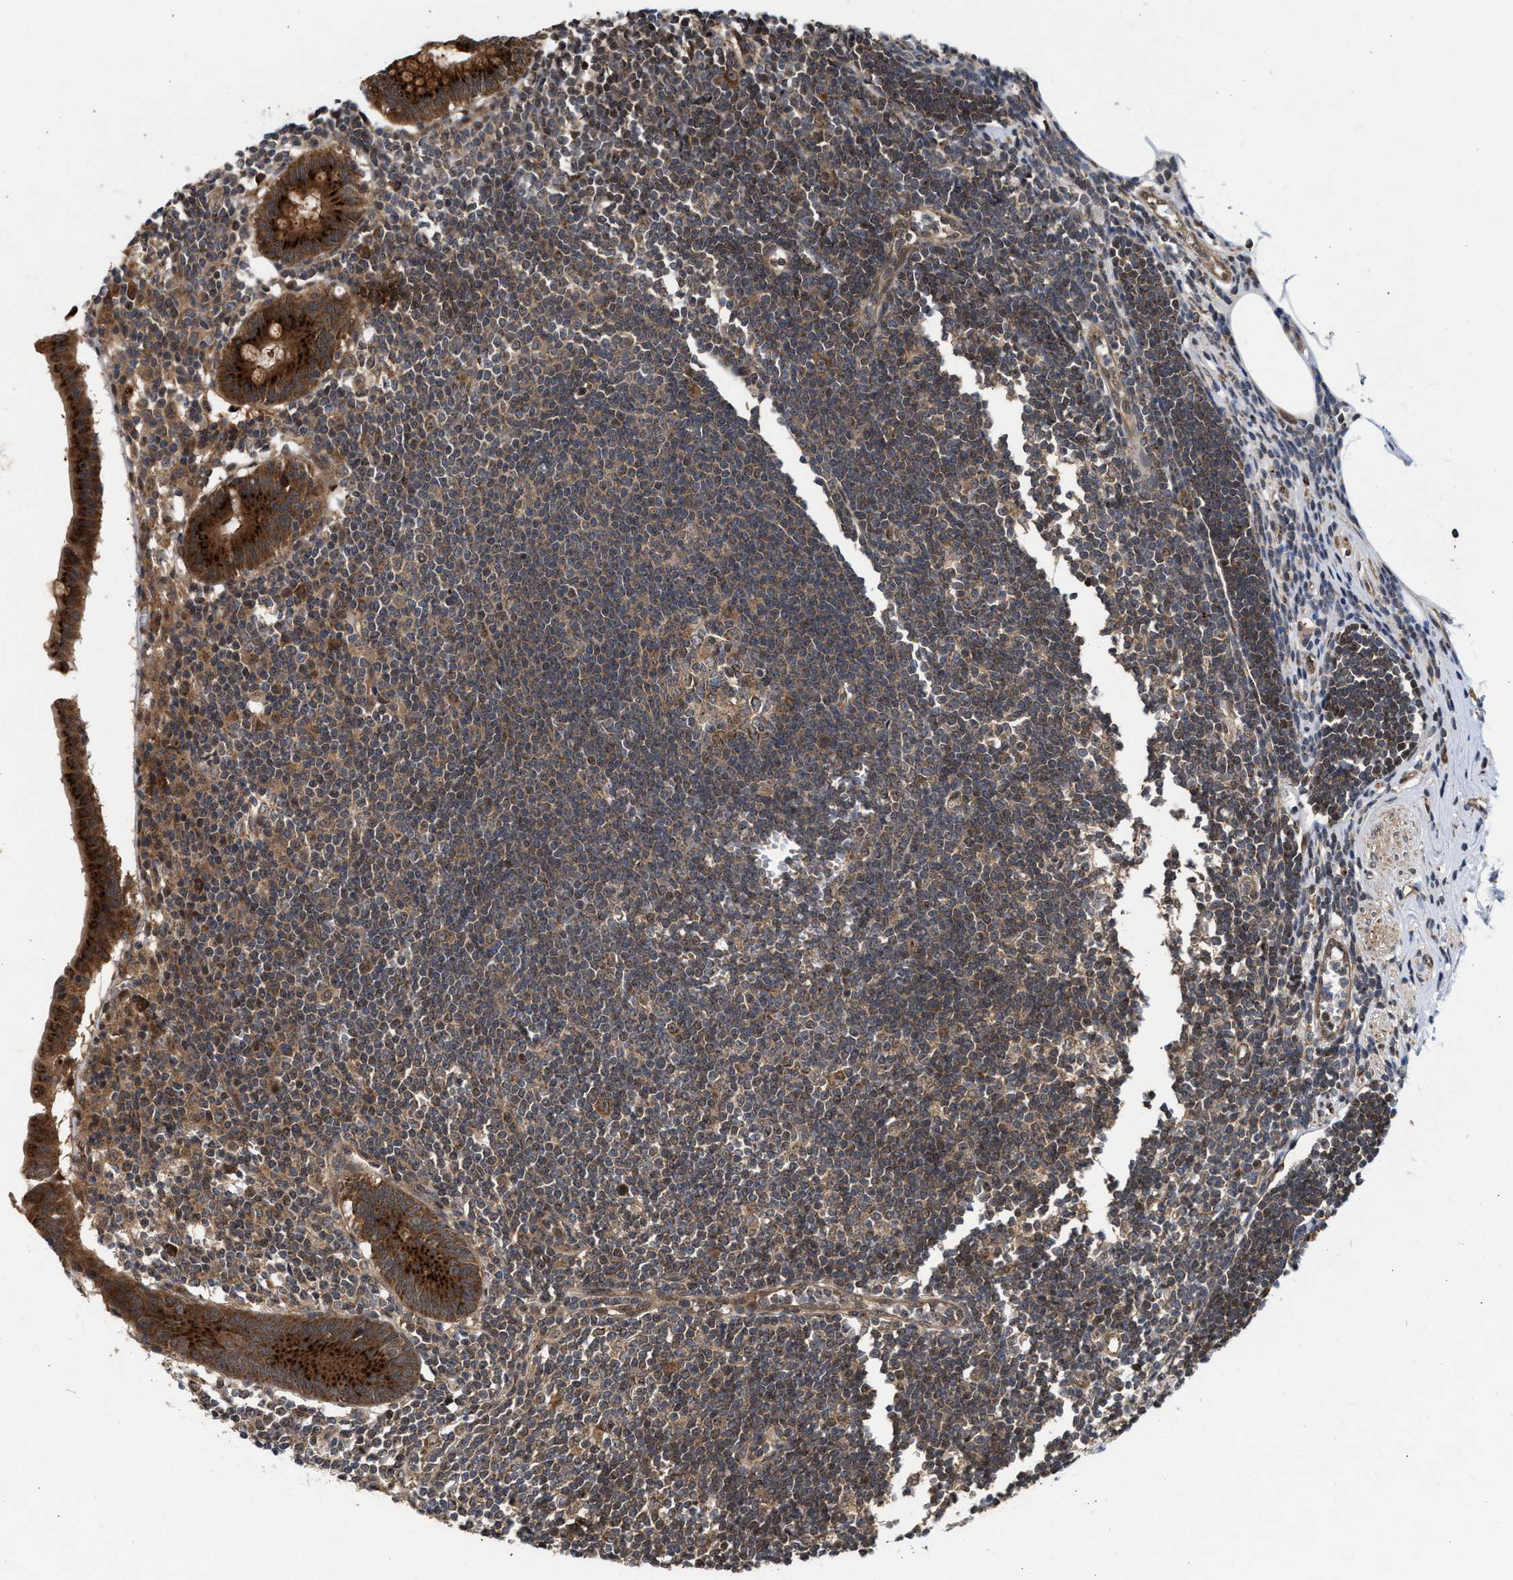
{"staining": {"intensity": "strong", "quantity": ">75%", "location": "cytoplasmic/membranous"}, "tissue": "appendix", "cell_type": "Glandular cells", "image_type": "normal", "snomed": [{"axis": "morphology", "description": "Normal tissue, NOS"}, {"axis": "topography", "description": "Appendix"}], "caption": "Approximately >75% of glandular cells in unremarkable appendix show strong cytoplasmic/membranous protein positivity as visualized by brown immunohistochemical staining.", "gene": "CFLAR", "patient": {"sex": "female", "age": 50}}